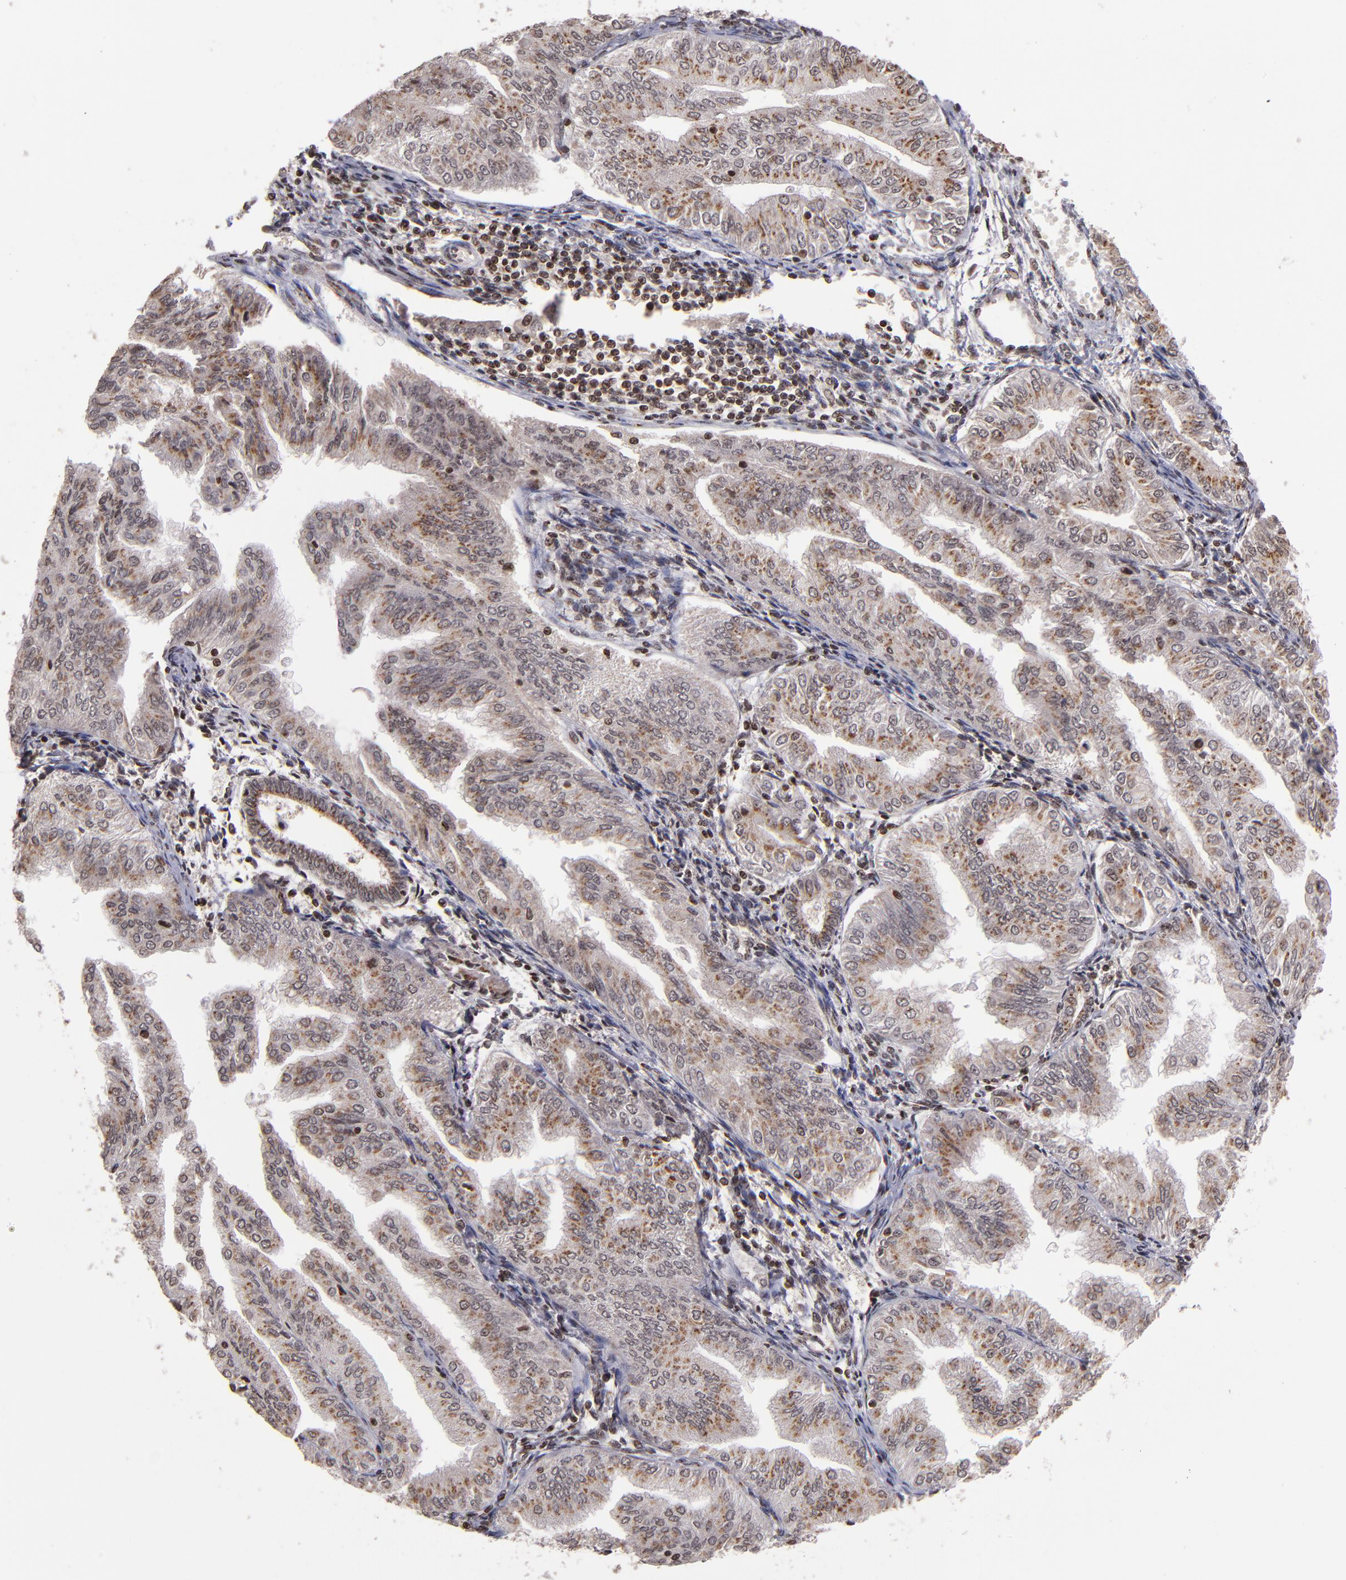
{"staining": {"intensity": "moderate", "quantity": ">75%", "location": "cytoplasmic/membranous,nuclear"}, "tissue": "endometrial cancer", "cell_type": "Tumor cells", "image_type": "cancer", "snomed": [{"axis": "morphology", "description": "Adenocarcinoma, NOS"}, {"axis": "topography", "description": "Endometrium"}], "caption": "Immunohistochemistry photomicrograph of neoplastic tissue: endometrial cancer stained using immunohistochemistry exhibits medium levels of moderate protein expression localized specifically in the cytoplasmic/membranous and nuclear of tumor cells, appearing as a cytoplasmic/membranous and nuclear brown color.", "gene": "CSDC2", "patient": {"sex": "female", "age": 53}}